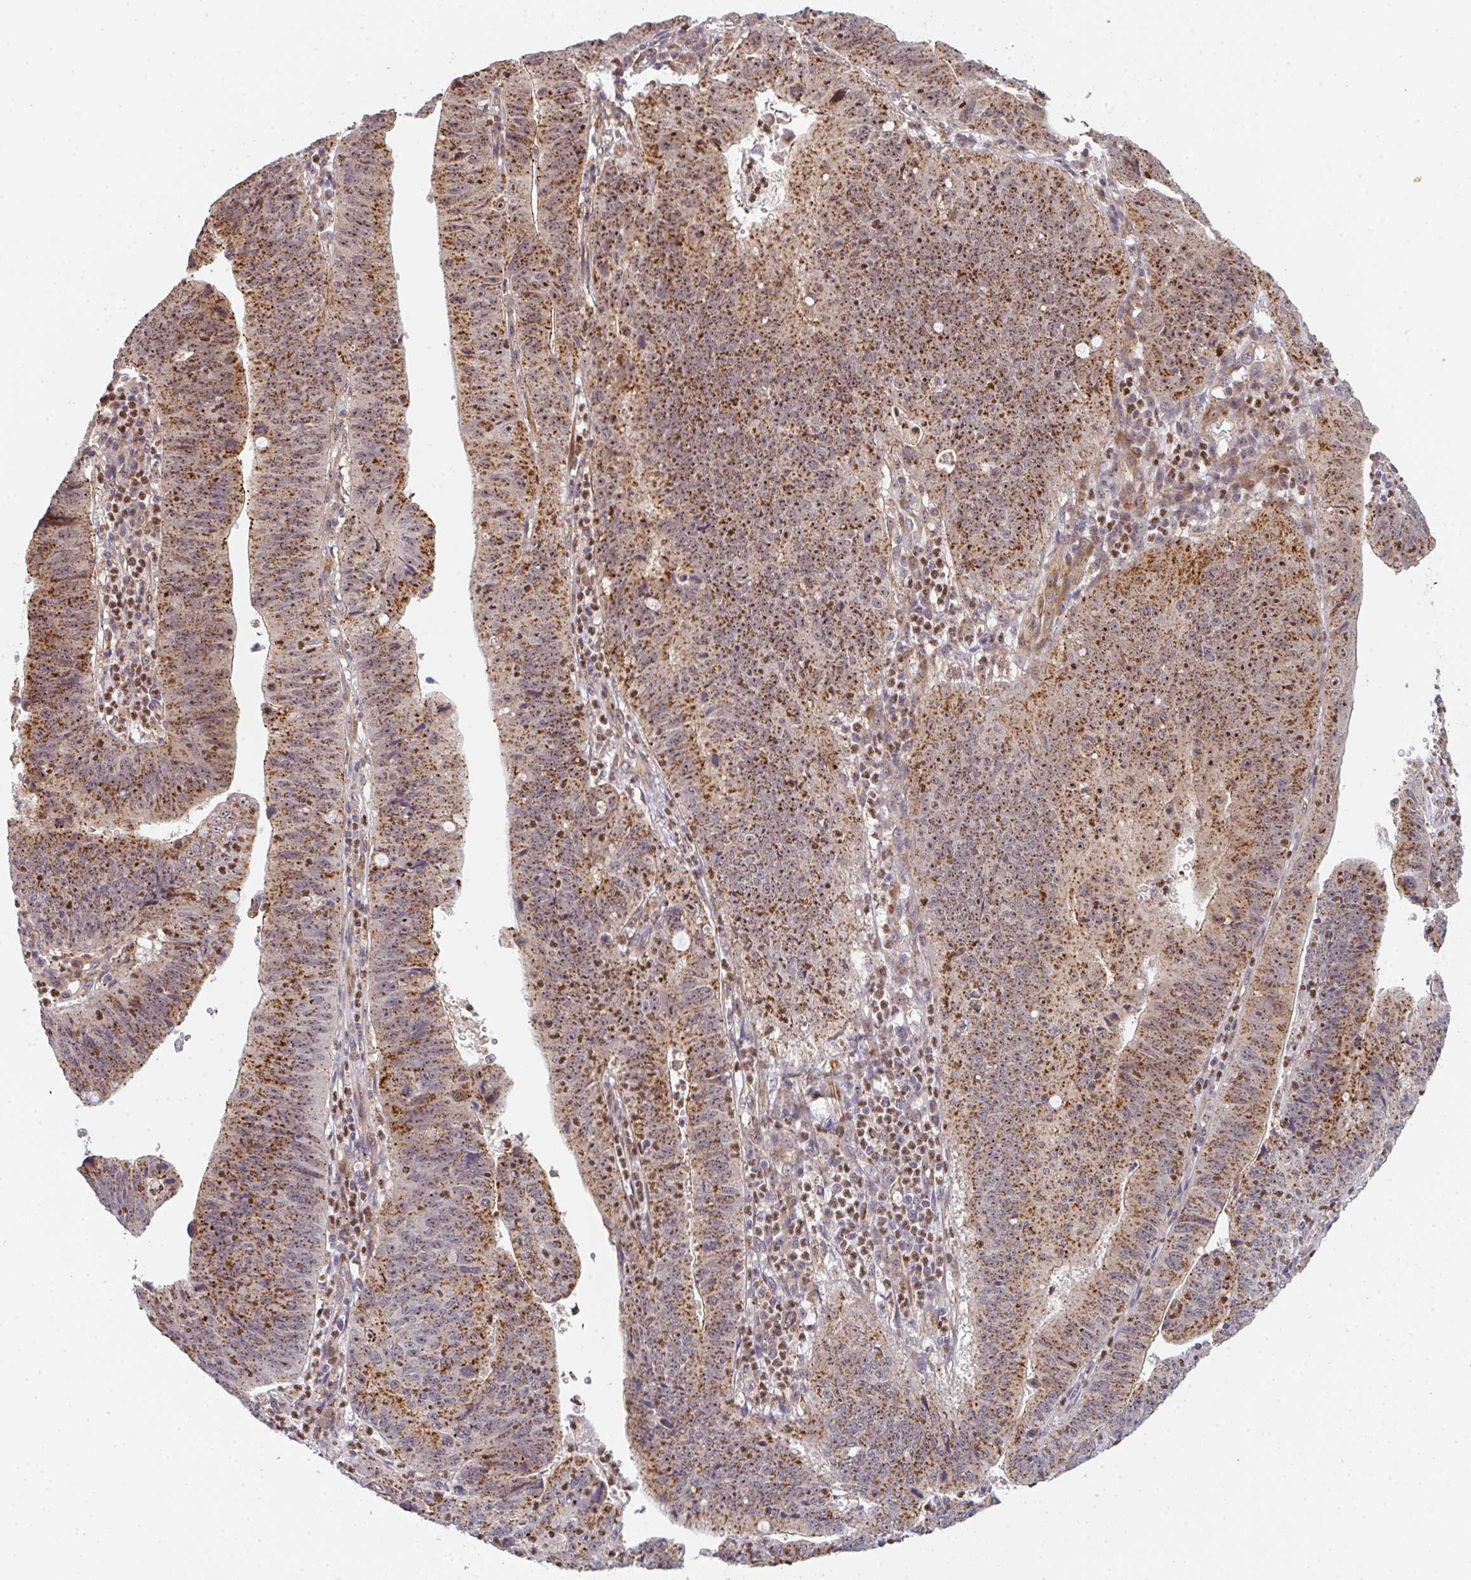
{"staining": {"intensity": "moderate", "quantity": ">75%", "location": "cytoplasmic/membranous,nuclear"}, "tissue": "stomach cancer", "cell_type": "Tumor cells", "image_type": "cancer", "snomed": [{"axis": "morphology", "description": "Adenocarcinoma, NOS"}, {"axis": "topography", "description": "Stomach"}], "caption": "This micrograph reveals immunohistochemistry (IHC) staining of stomach cancer, with medium moderate cytoplasmic/membranous and nuclear positivity in approximately >75% of tumor cells.", "gene": "SIMC1", "patient": {"sex": "male", "age": 59}}